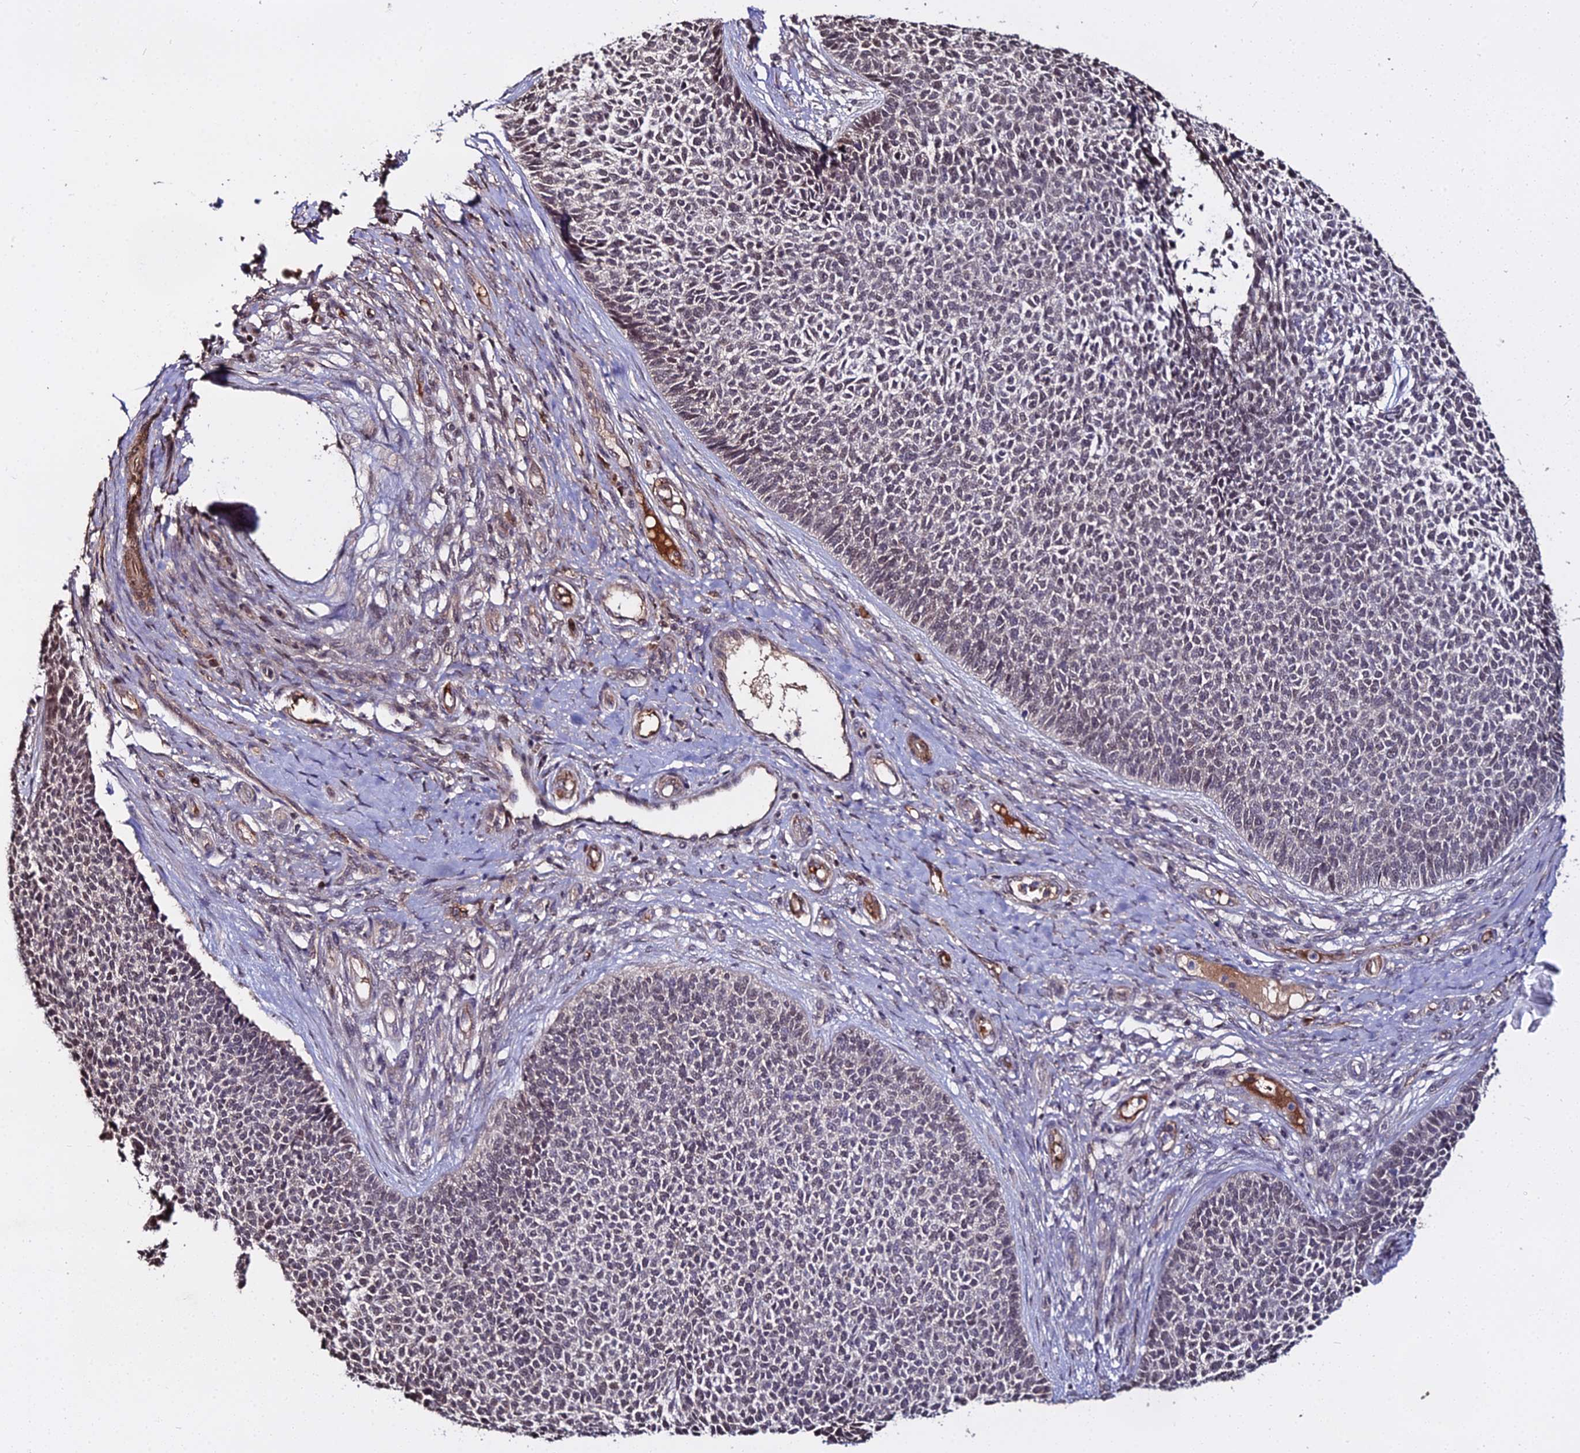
{"staining": {"intensity": "negative", "quantity": "none", "location": "none"}, "tissue": "skin cancer", "cell_type": "Tumor cells", "image_type": "cancer", "snomed": [{"axis": "morphology", "description": "Basal cell carcinoma"}, {"axis": "topography", "description": "Skin"}], "caption": "This is an immunohistochemistry image of skin cancer. There is no staining in tumor cells.", "gene": "ZDBF2", "patient": {"sex": "female", "age": 84}}